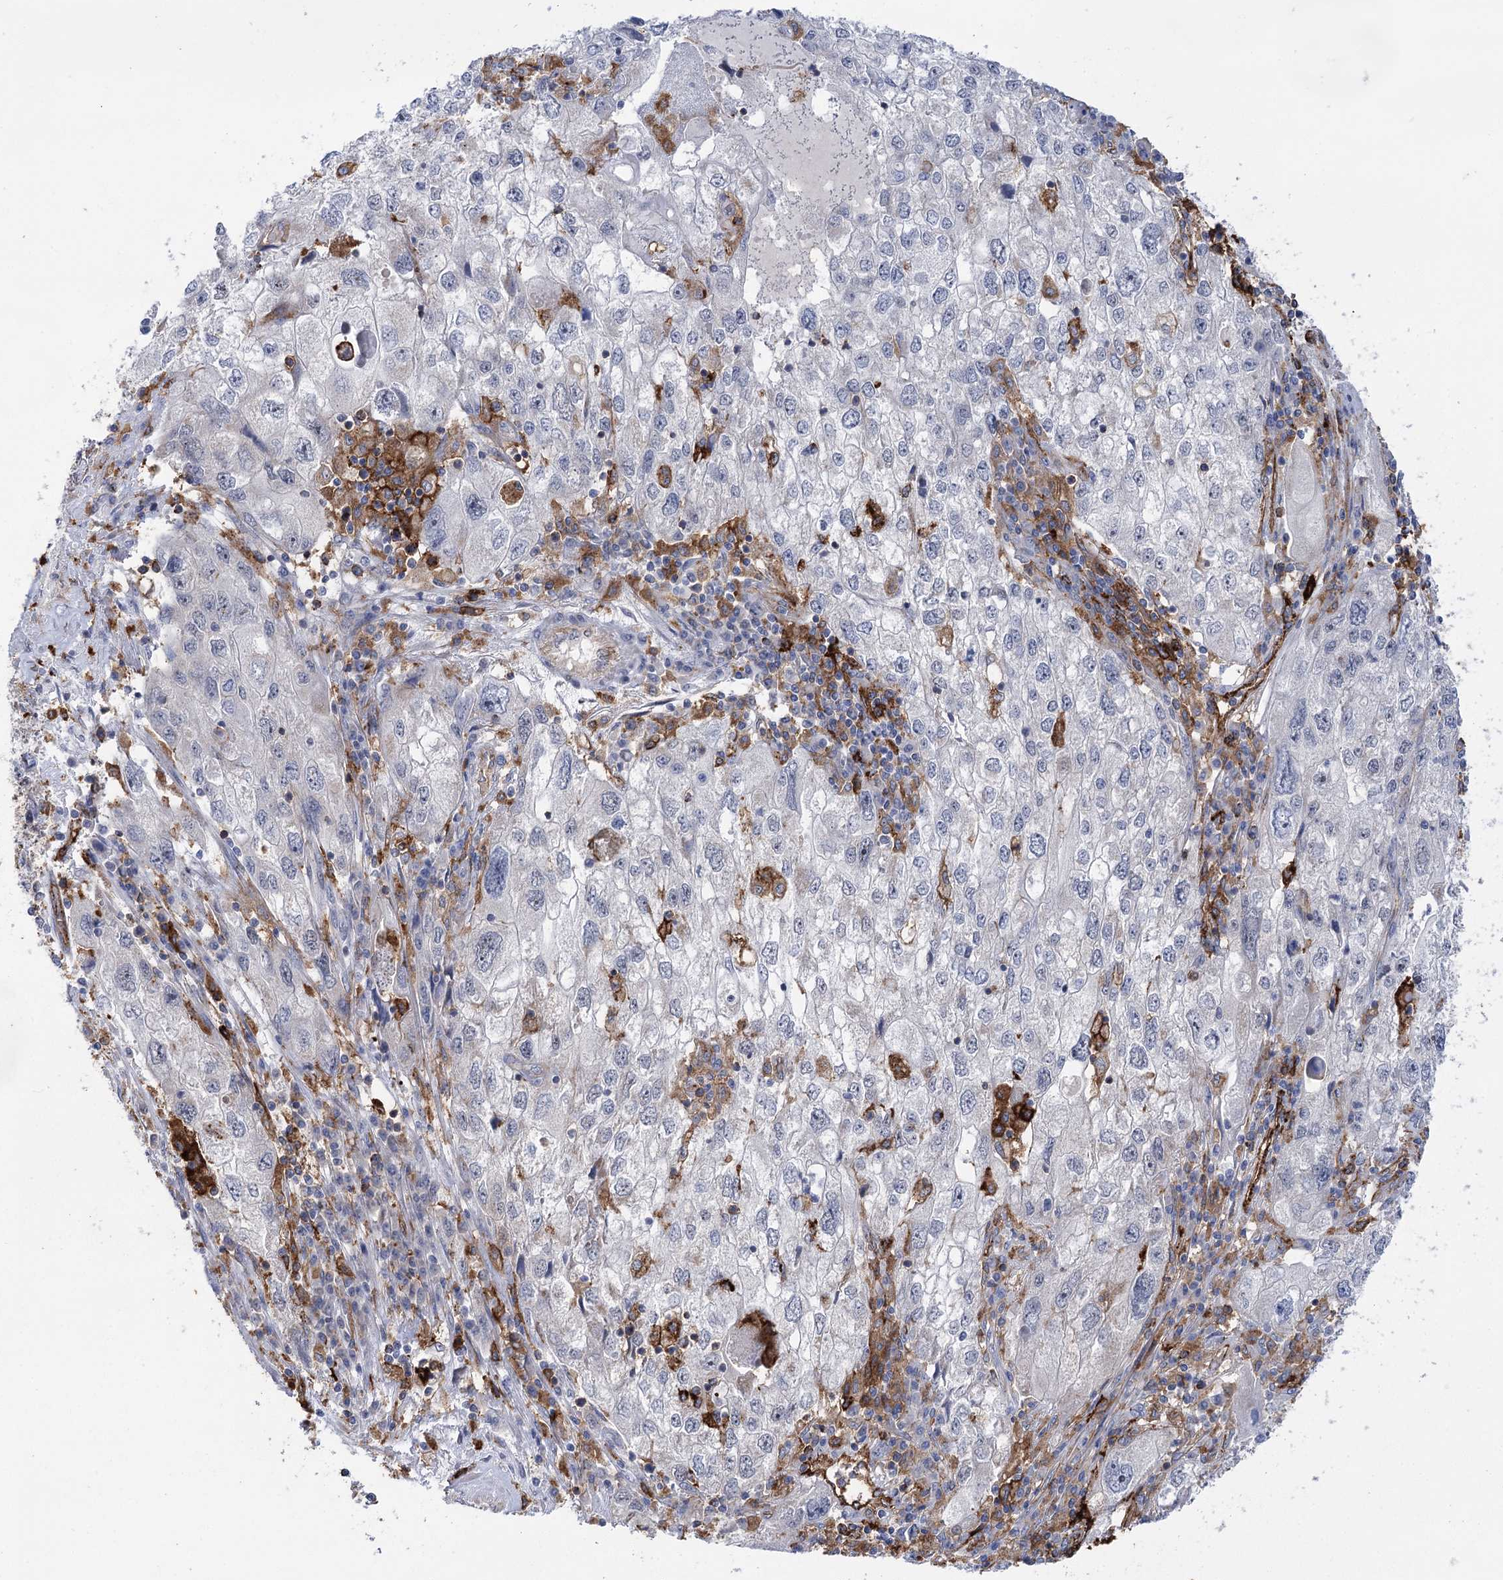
{"staining": {"intensity": "negative", "quantity": "none", "location": "none"}, "tissue": "endometrial cancer", "cell_type": "Tumor cells", "image_type": "cancer", "snomed": [{"axis": "morphology", "description": "Adenocarcinoma, NOS"}, {"axis": "topography", "description": "Endometrium"}], "caption": "Protein analysis of endometrial cancer reveals no significant staining in tumor cells. (Immunohistochemistry (ihc), brightfield microscopy, high magnification).", "gene": "PIWIL4", "patient": {"sex": "female", "age": 49}}